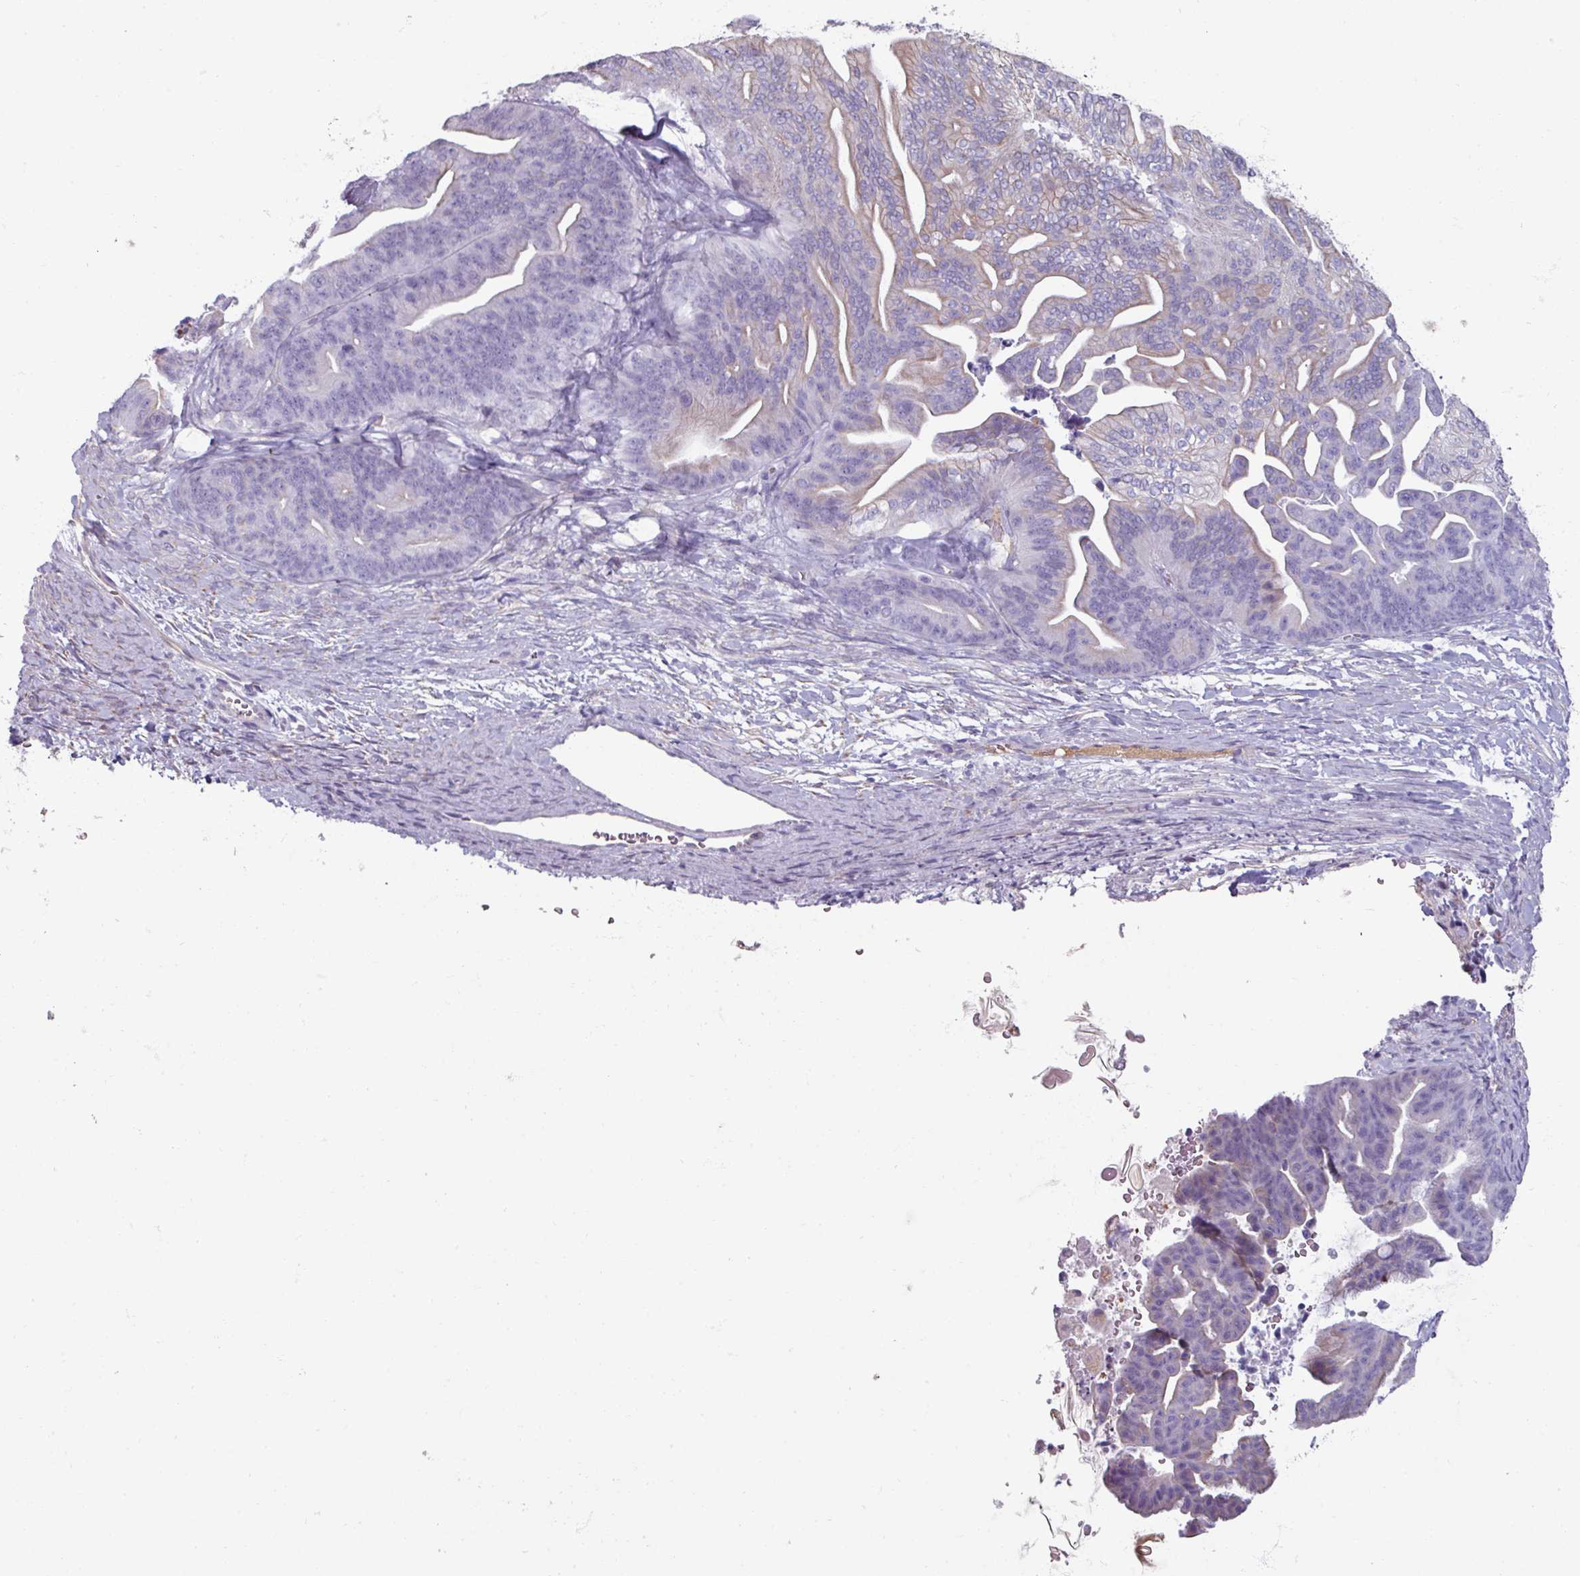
{"staining": {"intensity": "weak", "quantity": "<25%", "location": "cytoplasmic/membranous"}, "tissue": "ovarian cancer", "cell_type": "Tumor cells", "image_type": "cancer", "snomed": [{"axis": "morphology", "description": "Cystadenocarcinoma, mucinous, NOS"}, {"axis": "topography", "description": "Ovary"}], "caption": "DAB (3,3'-diaminobenzidine) immunohistochemical staining of human ovarian cancer (mucinous cystadenocarcinoma) demonstrates no significant staining in tumor cells.", "gene": "SPESP1", "patient": {"sex": "female", "age": 67}}